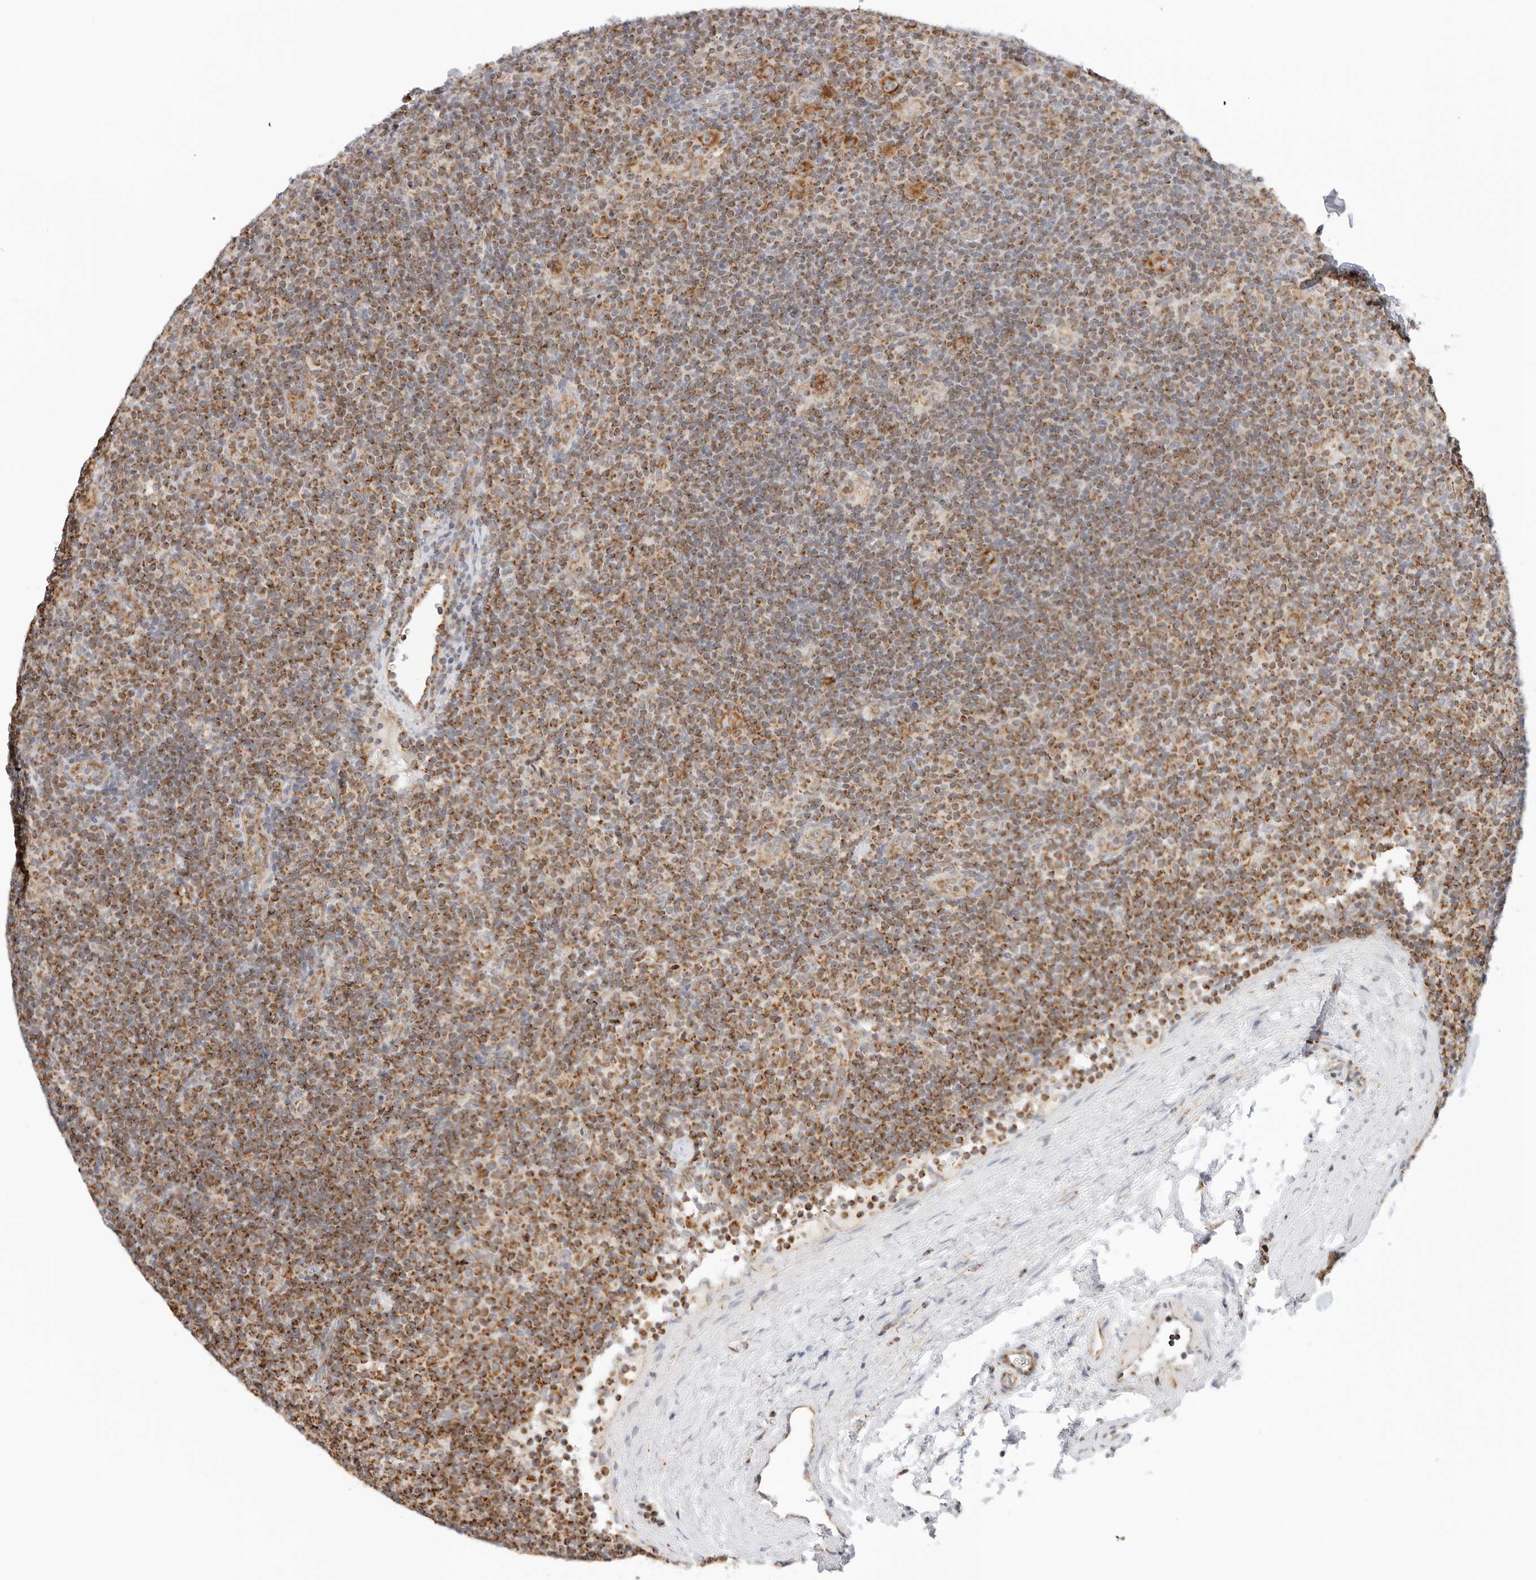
{"staining": {"intensity": "moderate", "quantity": ">75%", "location": "cytoplasmic/membranous"}, "tissue": "lymphoma", "cell_type": "Tumor cells", "image_type": "cancer", "snomed": [{"axis": "morphology", "description": "Hodgkin's disease, NOS"}, {"axis": "topography", "description": "Lymph node"}], "caption": "Lymphoma tissue demonstrates moderate cytoplasmic/membranous staining in about >75% of tumor cells (Brightfield microscopy of DAB IHC at high magnification).", "gene": "RC3H1", "patient": {"sex": "female", "age": 57}}